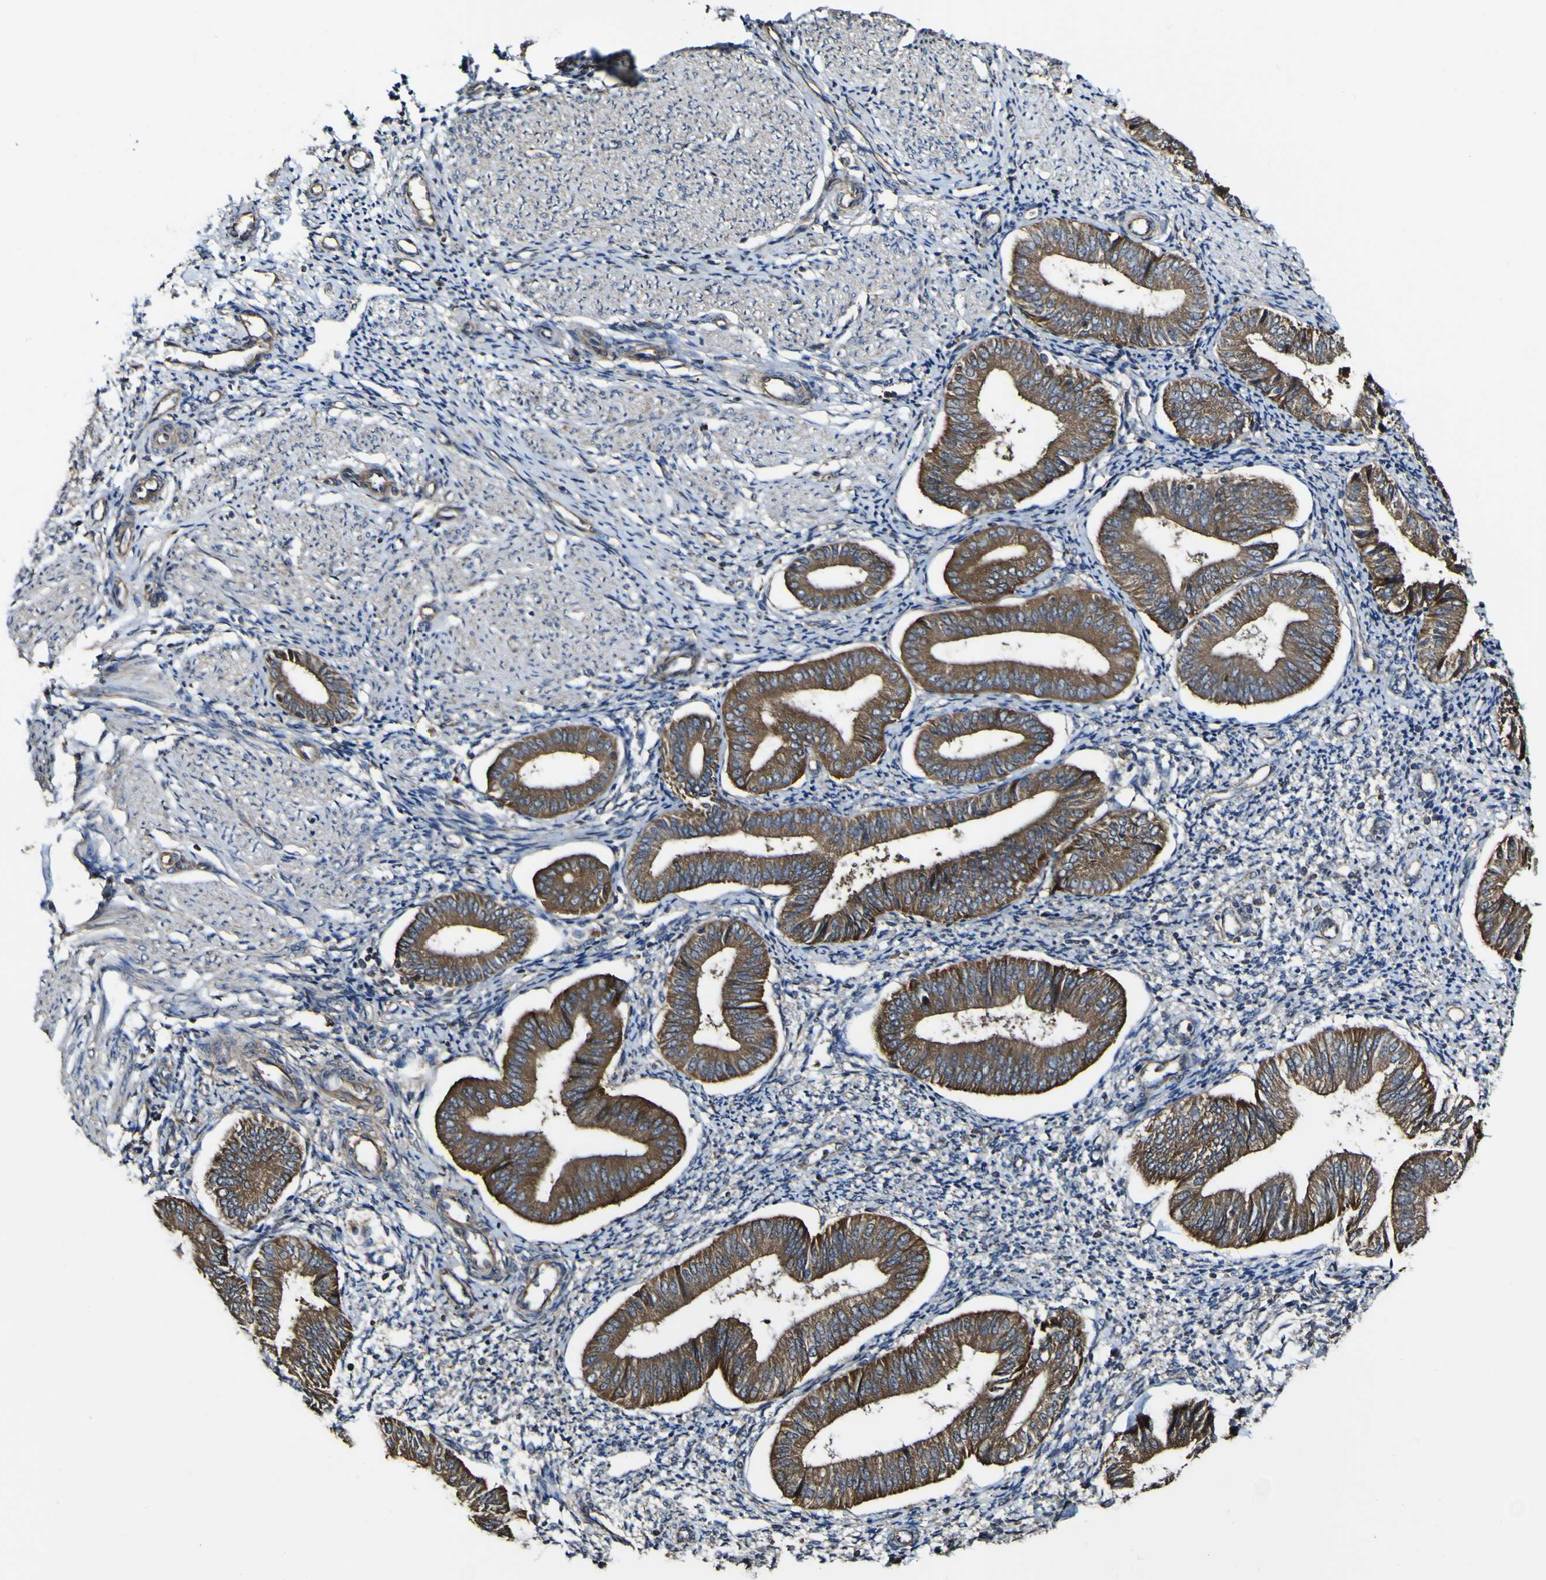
{"staining": {"intensity": "weak", "quantity": "<25%", "location": "cytoplasmic/membranous"}, "tissue": "endometrium", "cell_type": "Cells in endometrial stroma", "image_type": "normal", "snomed": [{"axis": "morphology", "description": "Normal tissue, NOS"}, {"axis": "topography", "description": "Endometrium"}], "caption": "A photomicrograph of endometrium stained for a protein exhibits no brown staining in cells in endometrial stroma.", "gene": "NAALADL2", "patient": {"sex": "female", "age": 50}}